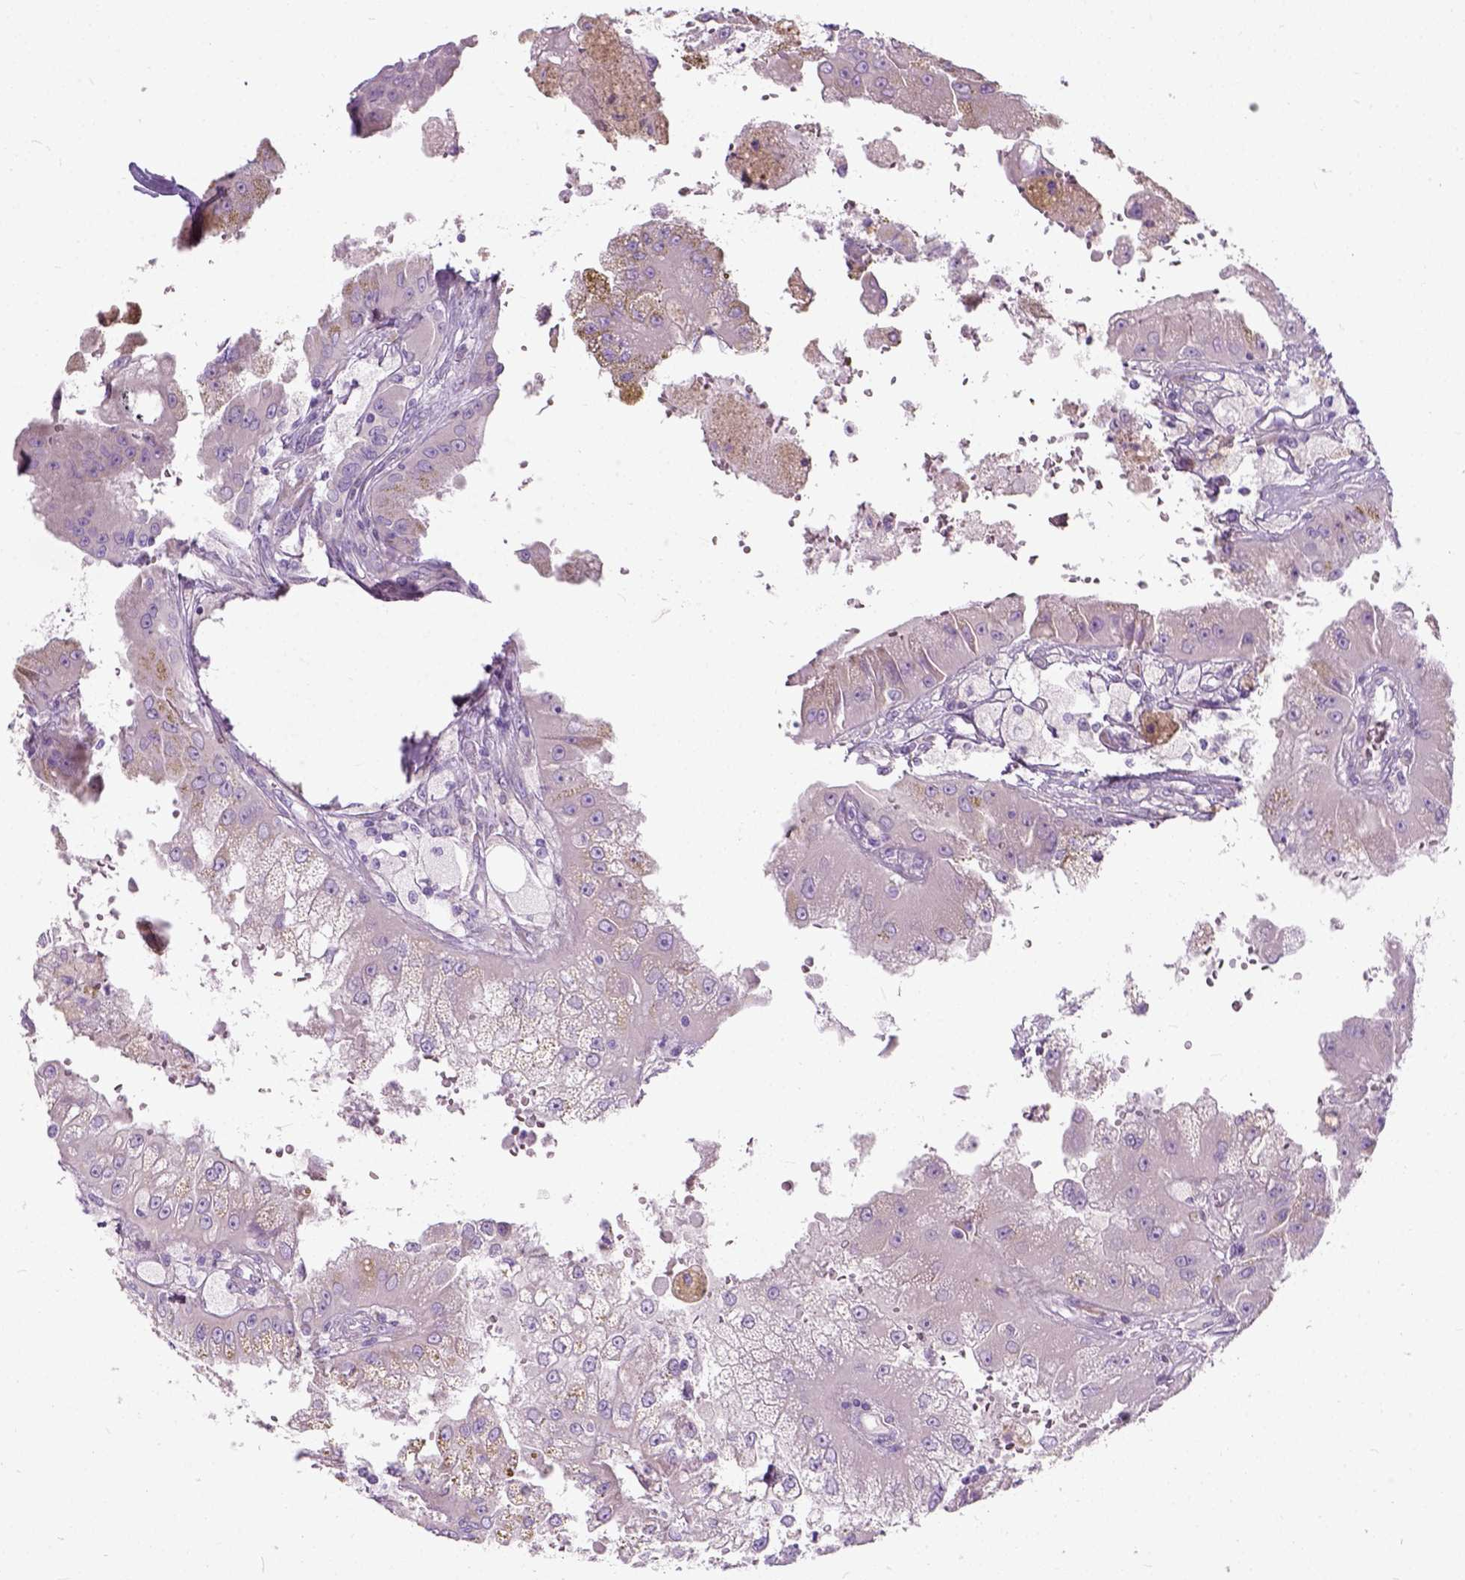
{"staining": {"intensity": "negative", "quantity": "none", "location": "none"}, "tissue": "renal cancer", "cell_type": "Tumor cells", "image_type": "cancer", "snomed": [{"axis": "morphology", "description": "Adenocarcinoma, NOS"}, {"axis": "topography", "description": "Kidney"}], "caption": "IHC micrograph of neoplastic tissue: renal adenocarcinoma stained with DAB (3,3'-diaminobenzidine) reveals no significant protein expression in tumor cells.", "gene": "TRIM72", "patient": {"sex": "male", "age": 58}}